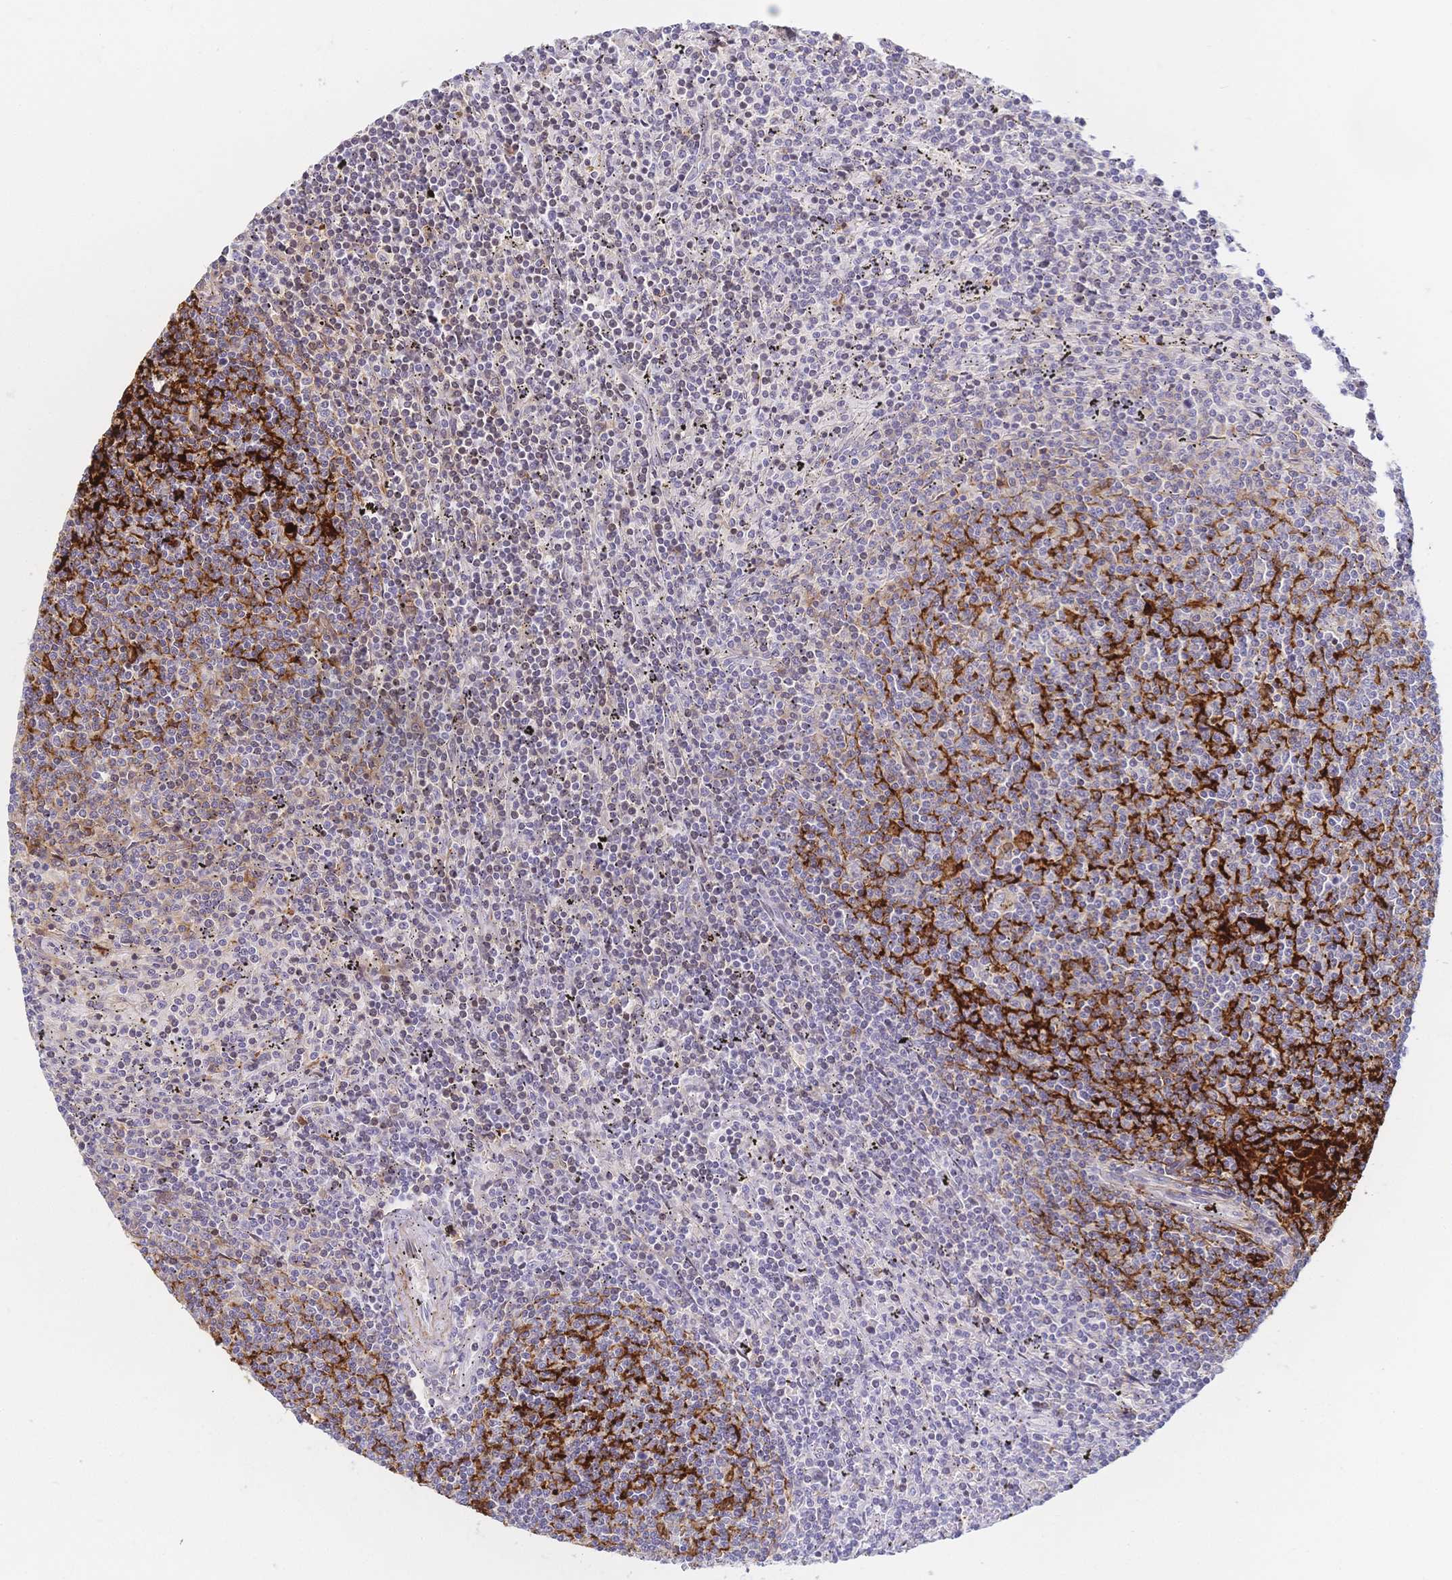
{"staining": {"intensity": "negative", "quantity": "none", "location": "none"}, "tissue": "lymphoma", "cell_type": "Tumor cells", "image_type": "cancer", "snomed": [{"axis": "morphology", "description": "Malignant lymphoma, non-Hodgkin's type, Low grade"}, {"axis": "topography", "description": "Spleen"}], "caption": "Immunohistochemistry of human malignant lymphoma, non-Hodgkin's type (low-grade) displays no staining in tumor cells. (Brightfield microscopy of DAB immunohistochemistry at high magnification).", "gene": "CR2", "patient": {"sex": "female", "age": 50}}